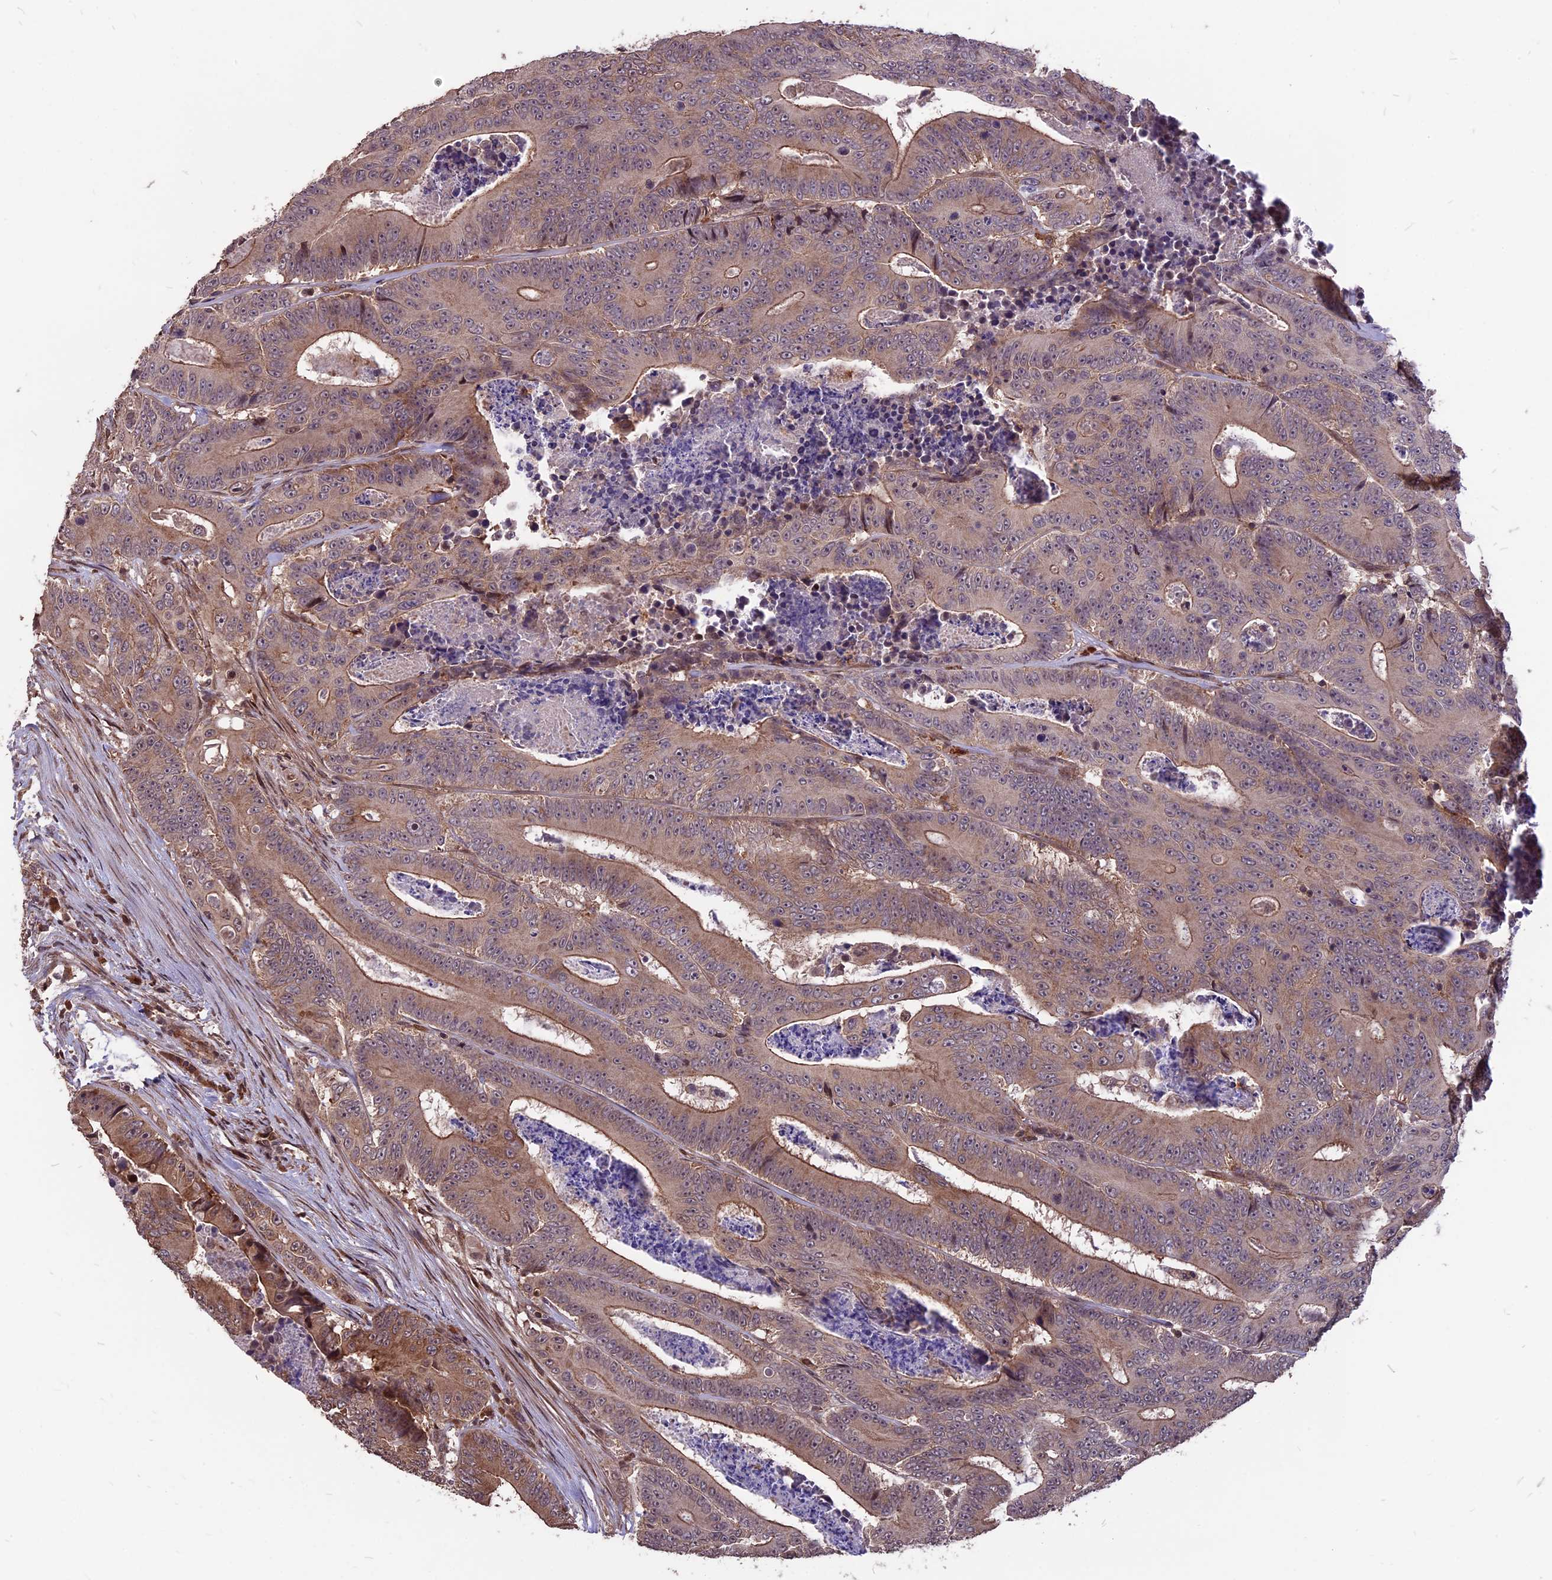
{"staining": {"intensity": "weak", "quantity": "25%-75%", "location": "cytoplasmic/membranous"}, "tissue": "colorectal cancer", "cell_type": "Tumor cells", "image_type": "cancer", "snomed": [{"axis": "morphology", "description": "Adenocarcinoma, NOS"}, {"axis": "topography", "description": "Colon"}], "caption": "Protein staining by immunohistochemistry (IHC) reveals weak cytoplasmic/membranous staining in about 25%-75% of tumor cells in adenocarcinoma (colorectal).", "gene": "ZNF598", "patient": {"sex": "male", "age": 83}}